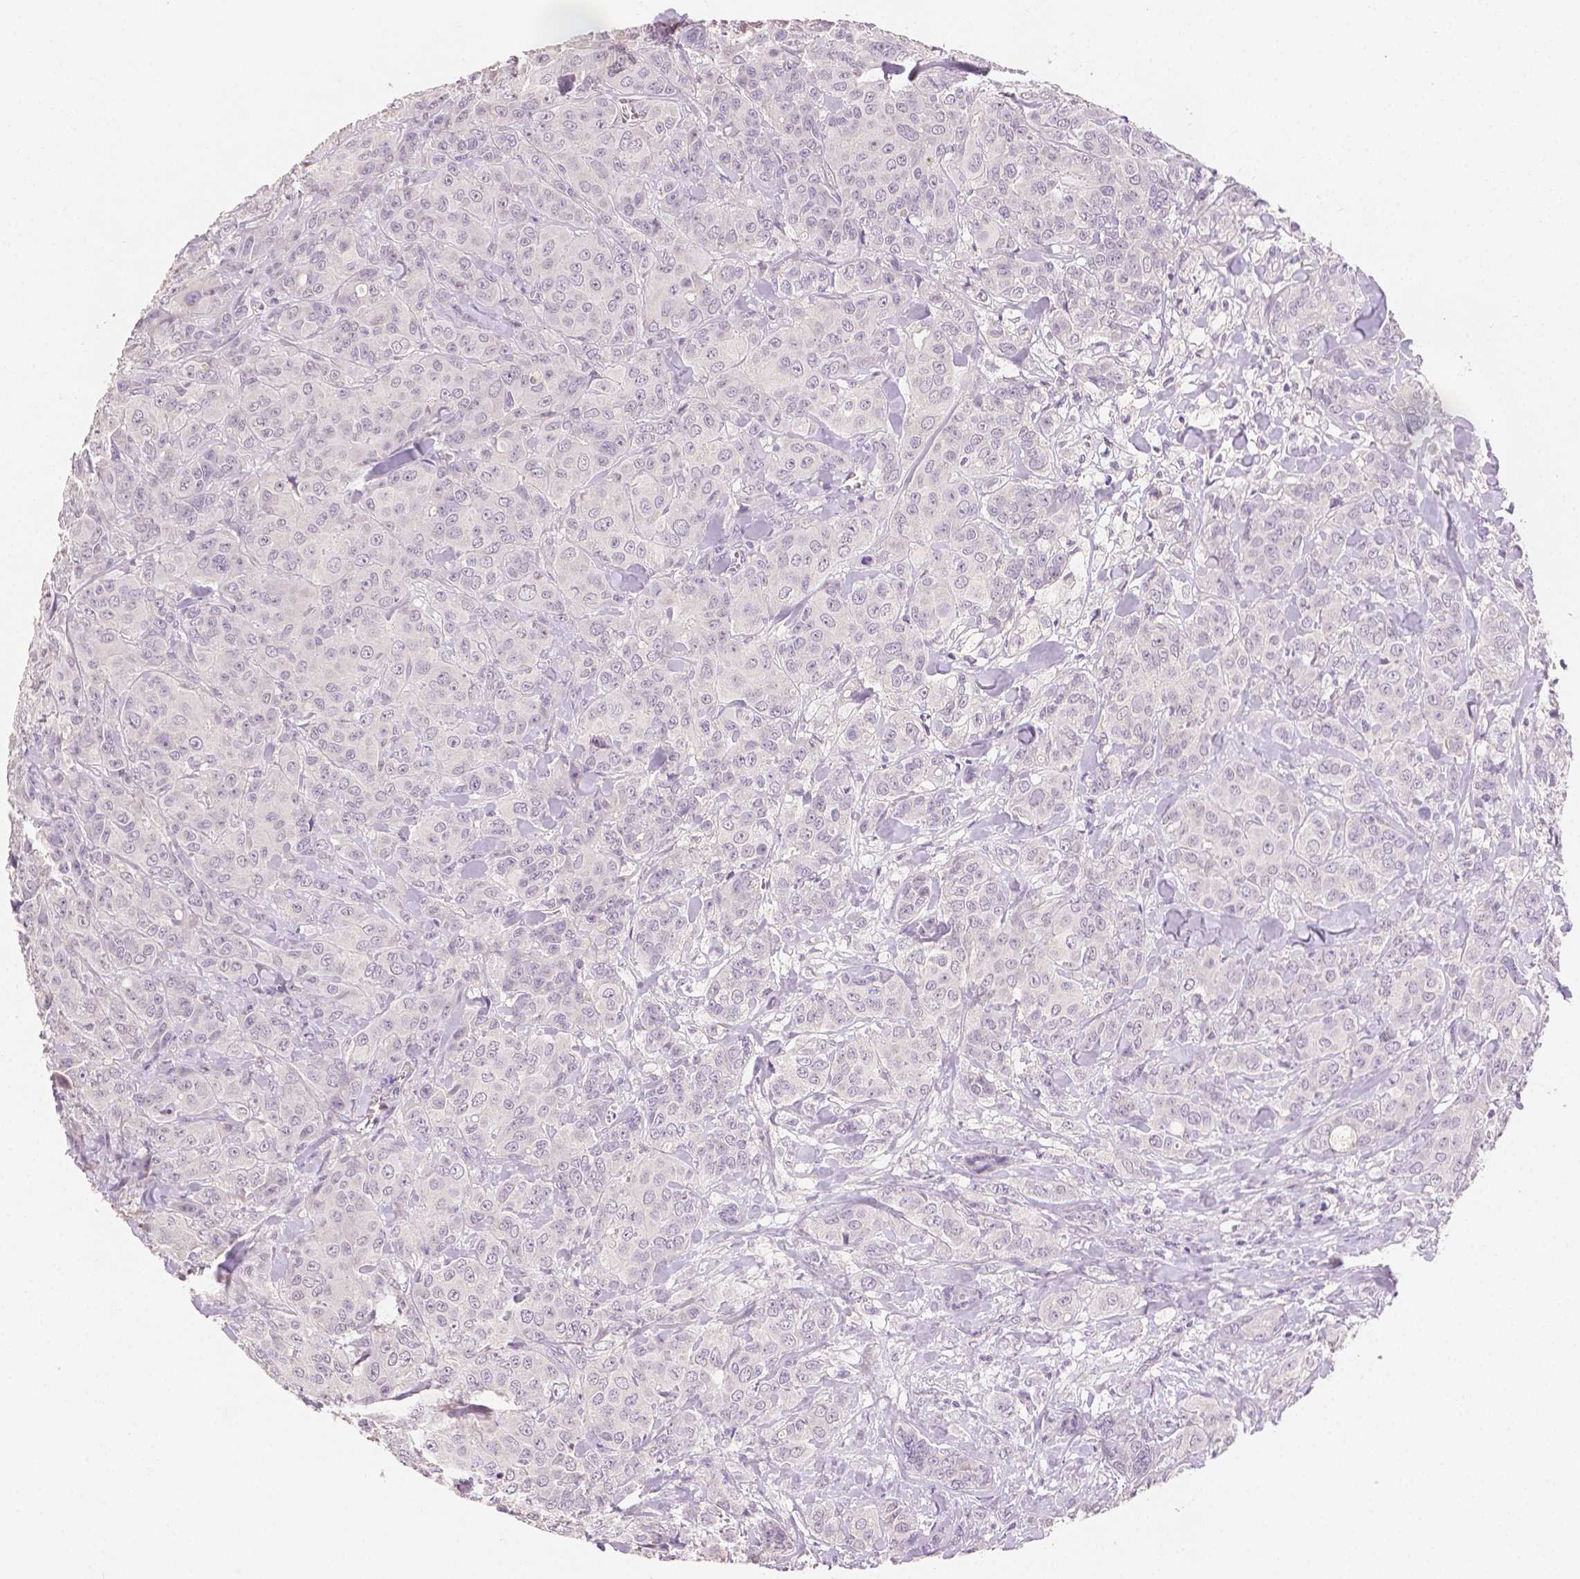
{"staining": {"intensity": "negative", "quantity": "none", "location": "none"}, "tissue": "breast cancer", "cell_type": "Tumor cells", "image_type": "cancer", "snomed": [{"axis": "morphology", "description": "Normal tissue, NOS"}, {"axis": "morphology", "description": "Duct carcinoma"}, {"axis": "topography", "description": "Breast"}], "caption": "IHC photomicrograph of neoplastic tissue: human breast cancer stained with DAB (3,3'-diaminobenzidine) reveals no significant protein expression in tumor cells.", "gene": "TGM1", "patient": {"sex": "female", "age": 43}}